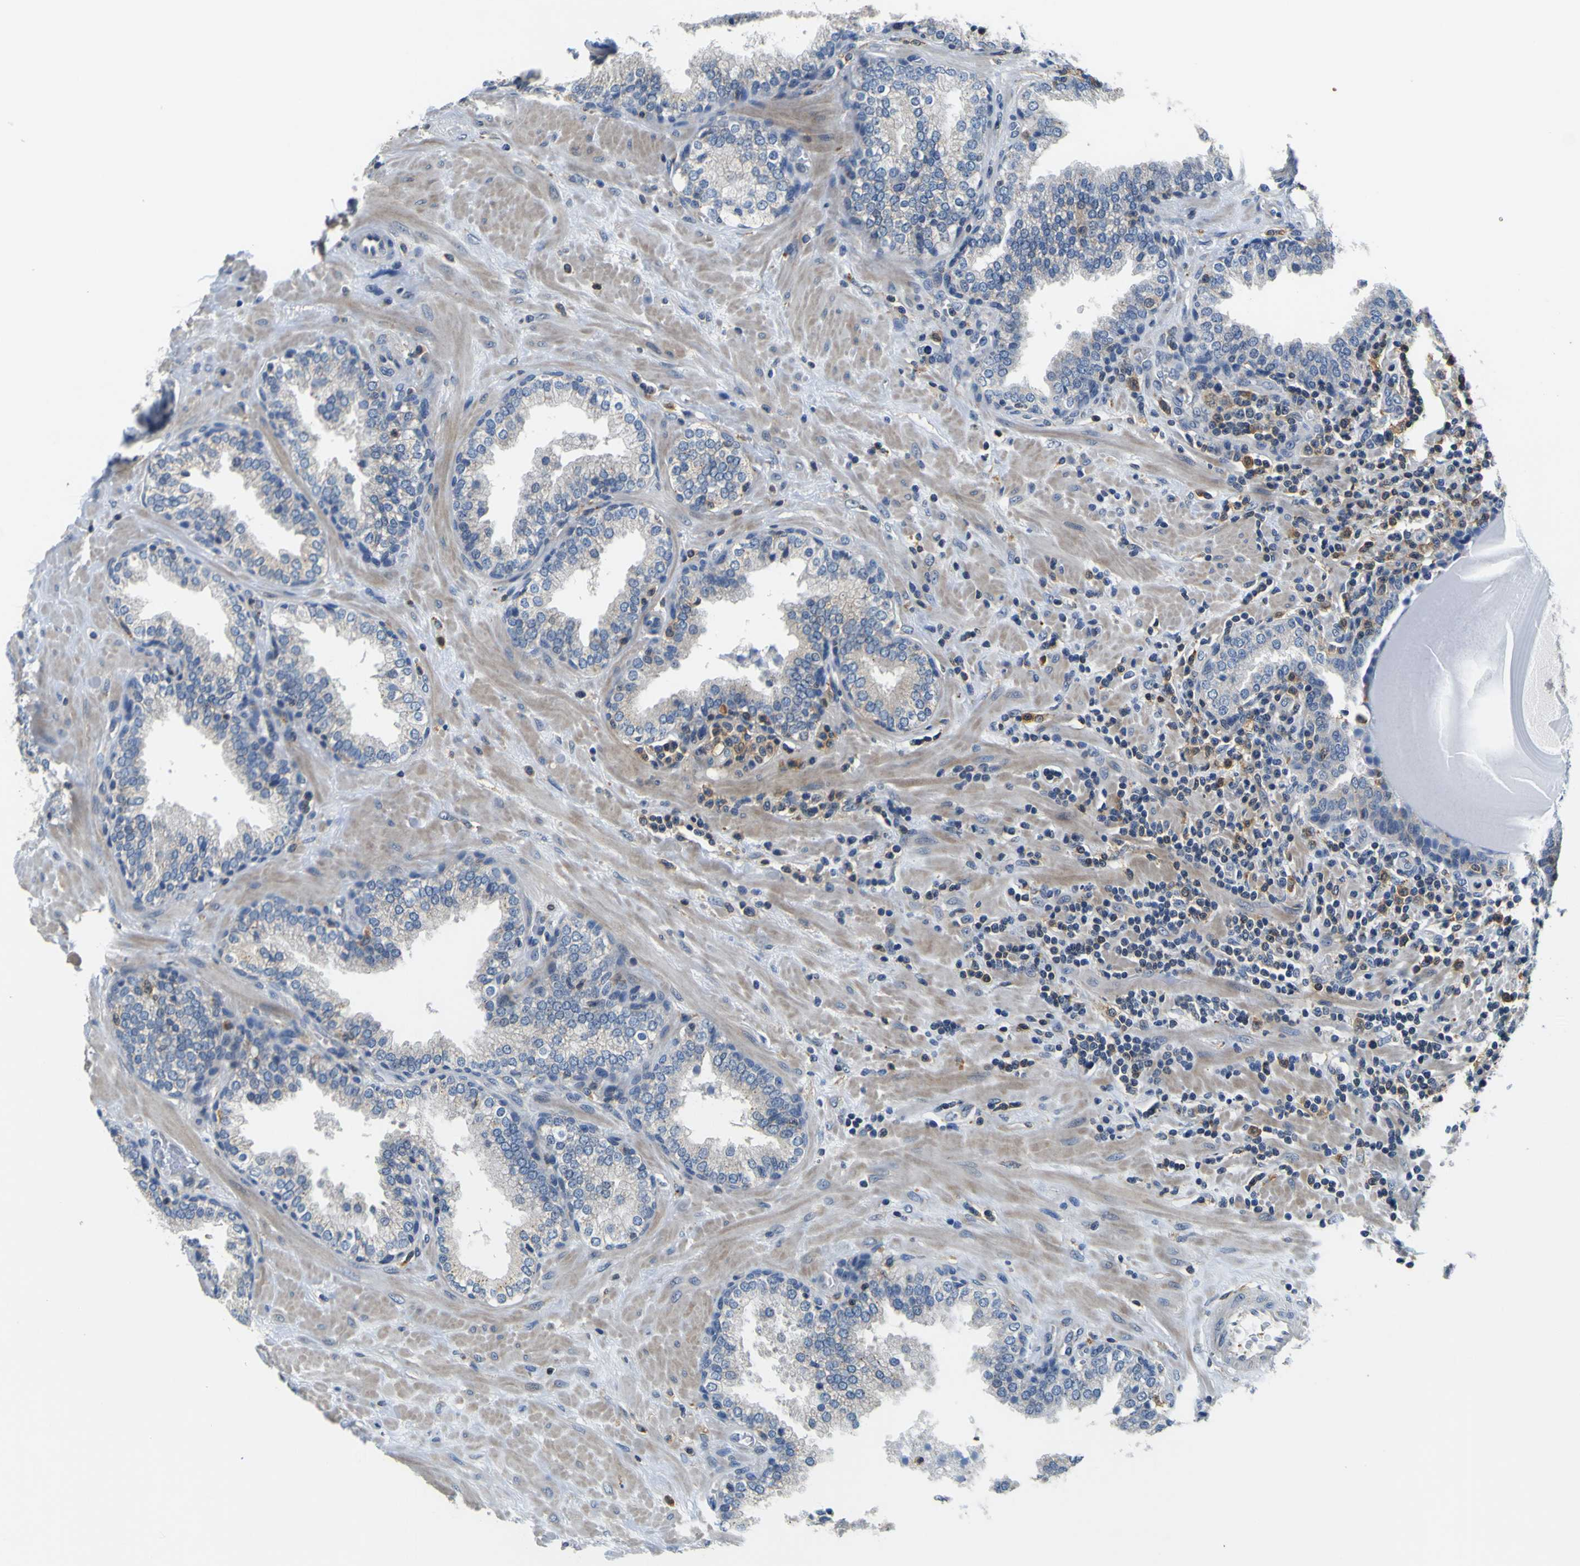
{"staining": {"intensity": "negative", "quantity": "none", "location": "none"}, "tissue": "prostate", "cell_type": "Glandular cells", "image_type": "normal", "snomed": [{"axis": "morphology", "description": "Normal tissue, NOS"}, {"axis": "topography", "description": "Prostate"}], "caption": "A micrograph of human prostate is negative for staining in glandular cells. (Immunohistochemistry, brightfield microscopy, high magnification).", "gene": "TNIK", "patient": {"sex": "male", "age": 51}}